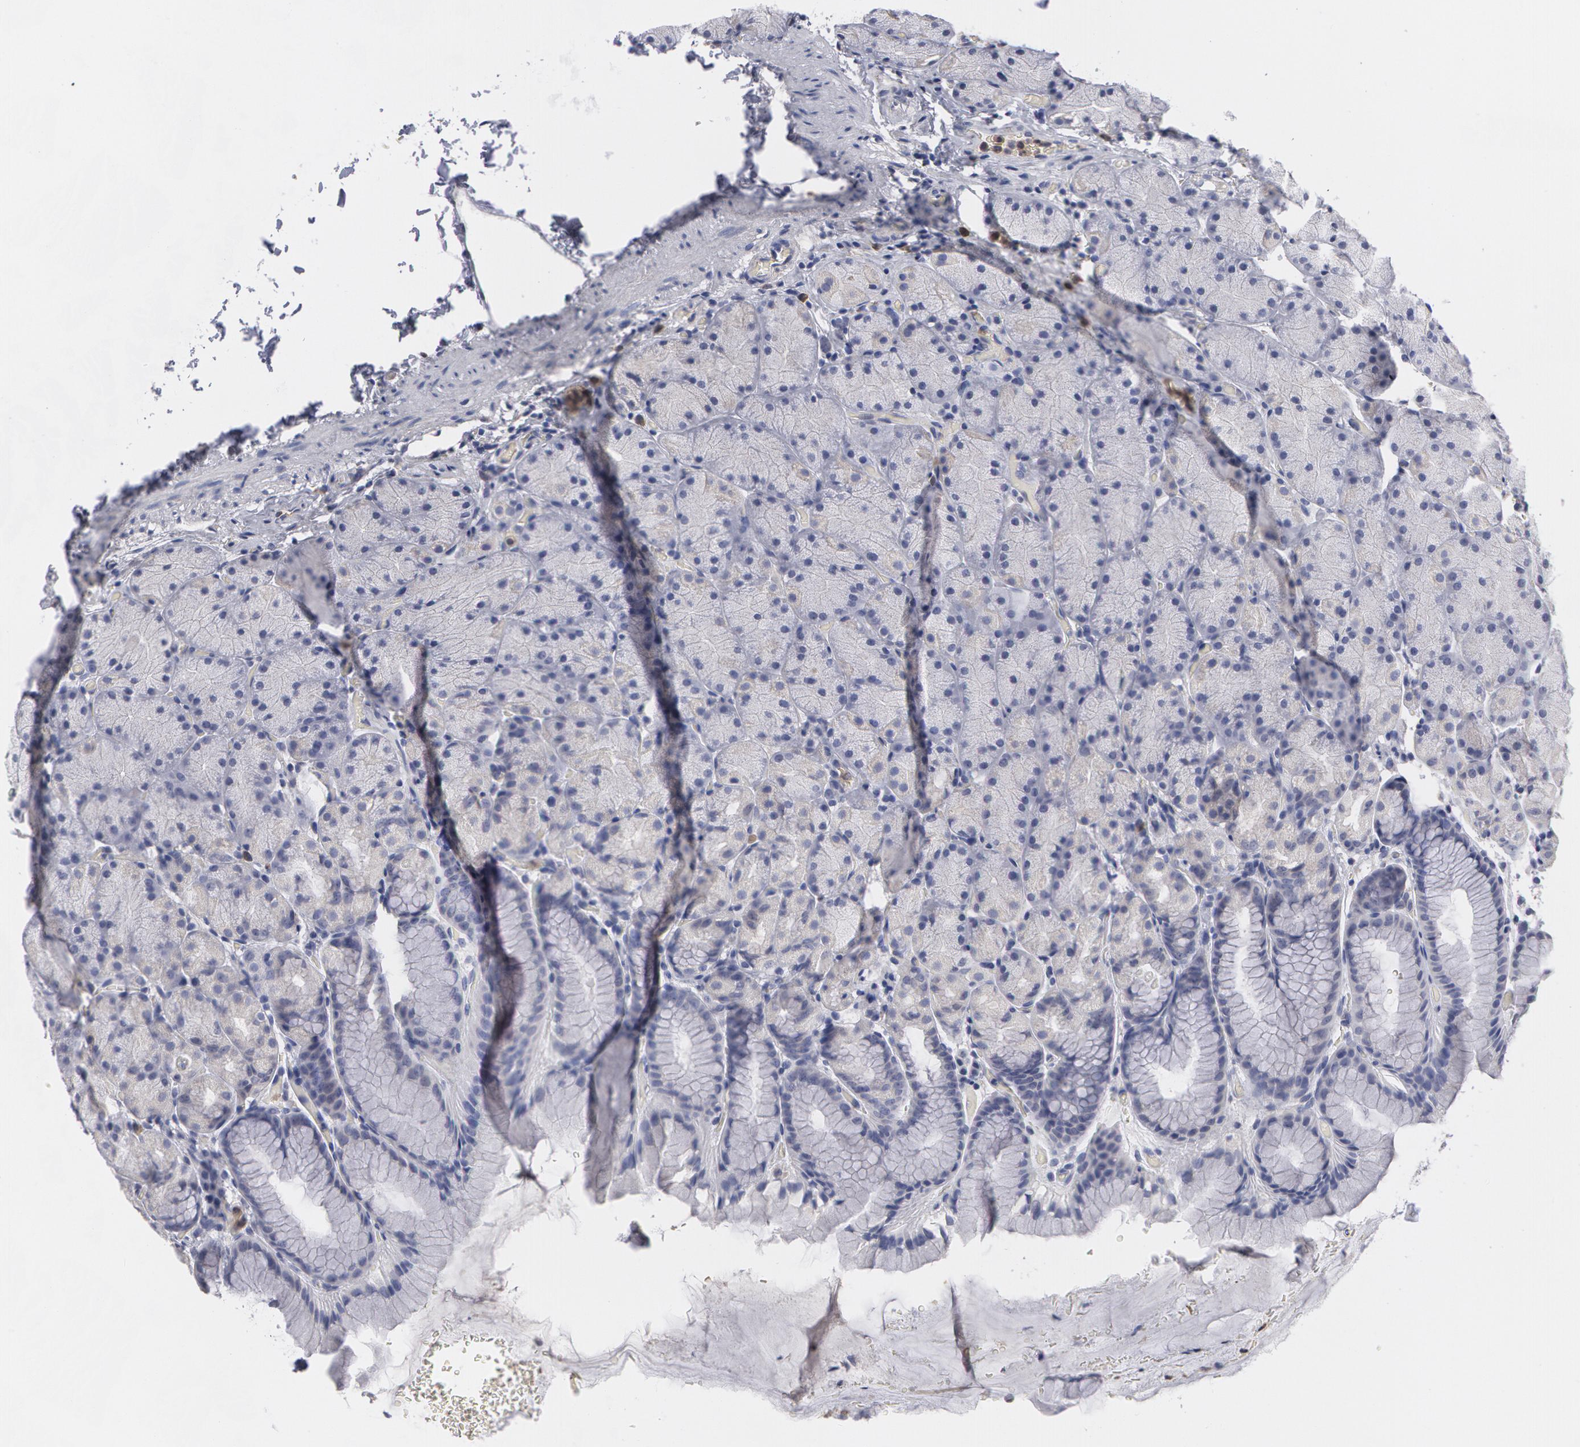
{"staining": {"intensity": "weak", "quantity": "<25%", "location": "cytoplasmic/membranous"}, "tissue": "stomach", "cell_type": "Glandular cells", "image_type": "normal", "snomed": [{"axis": "morphology", "description": "Normal tissue, NOS"}, {"axis": "topography", "description": "Stomach, upper"}], "caption": "Protein analysis of benign stomach demonstrates no significant expression in glandular cells. Brightfield microscopy of IHC stained with DAB (brown) and hematoxylin (blue), captured at high magnification.", "gene": "CAT", "patient": {"sex": "male", "age": 47}}